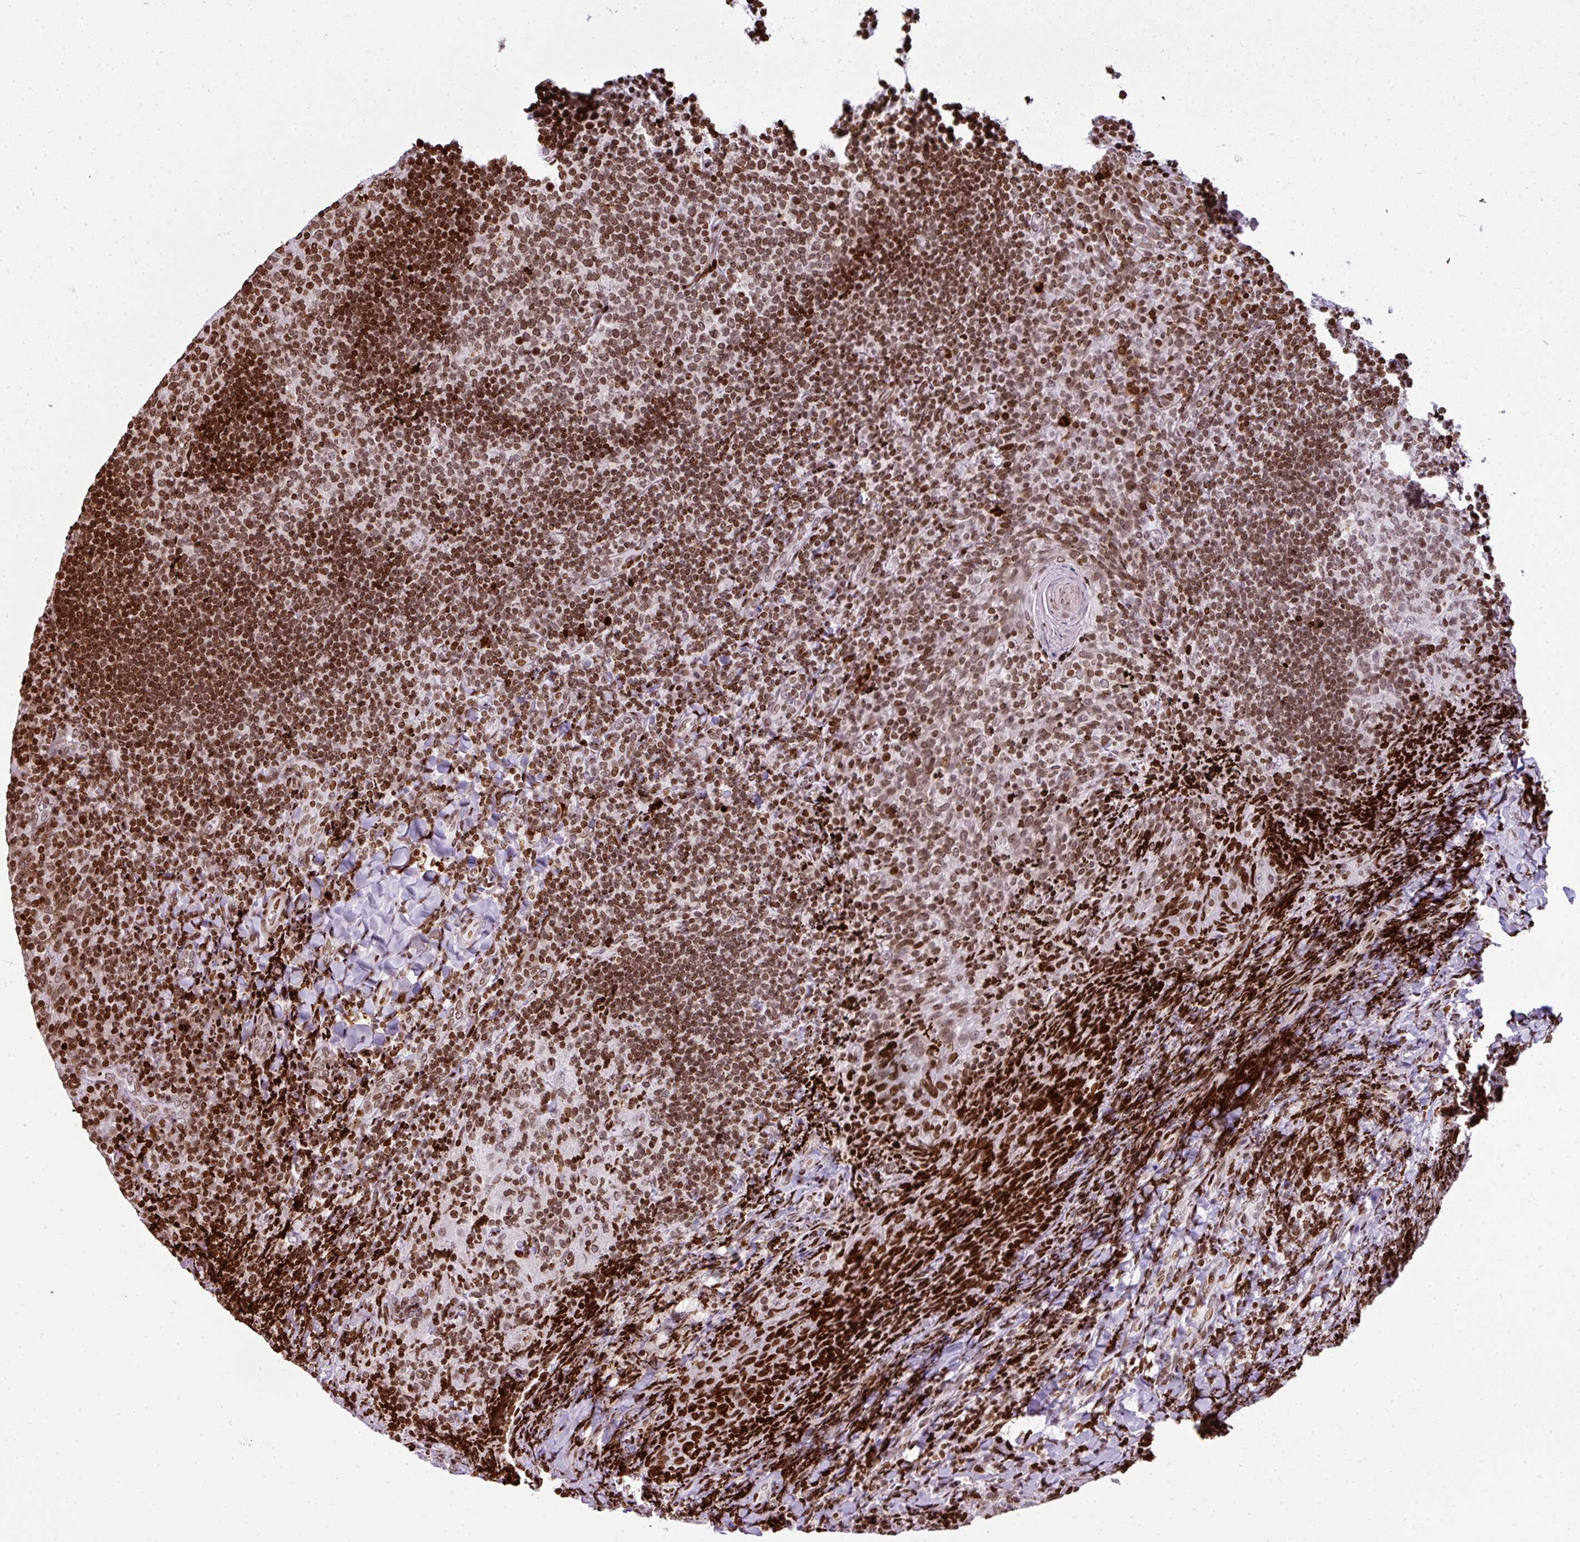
{"staining": {"intensity": "moderate", "quantity": ">75%", "location": "nuclear"}, "tissue": "tonsil", "cell_type": "Germinal center cells", "image_type": "normal", "snomed": [{"axis": "morphology", "description": "Normal tissue, NOS"}, {"axis": "topography", "description": "Tonsil"}], "caption": "A high-resolution photomicrograph shows immunohistochemistry staining of normal tonsil, which displays moderate nuclear positivity in approximately >75% of germinal center cells. Immunohistochemistry stains the protein in brown and the nuclei are stained blue.", "gene": "RASL11A", "patient": {"sex": "female", "age": 10}}